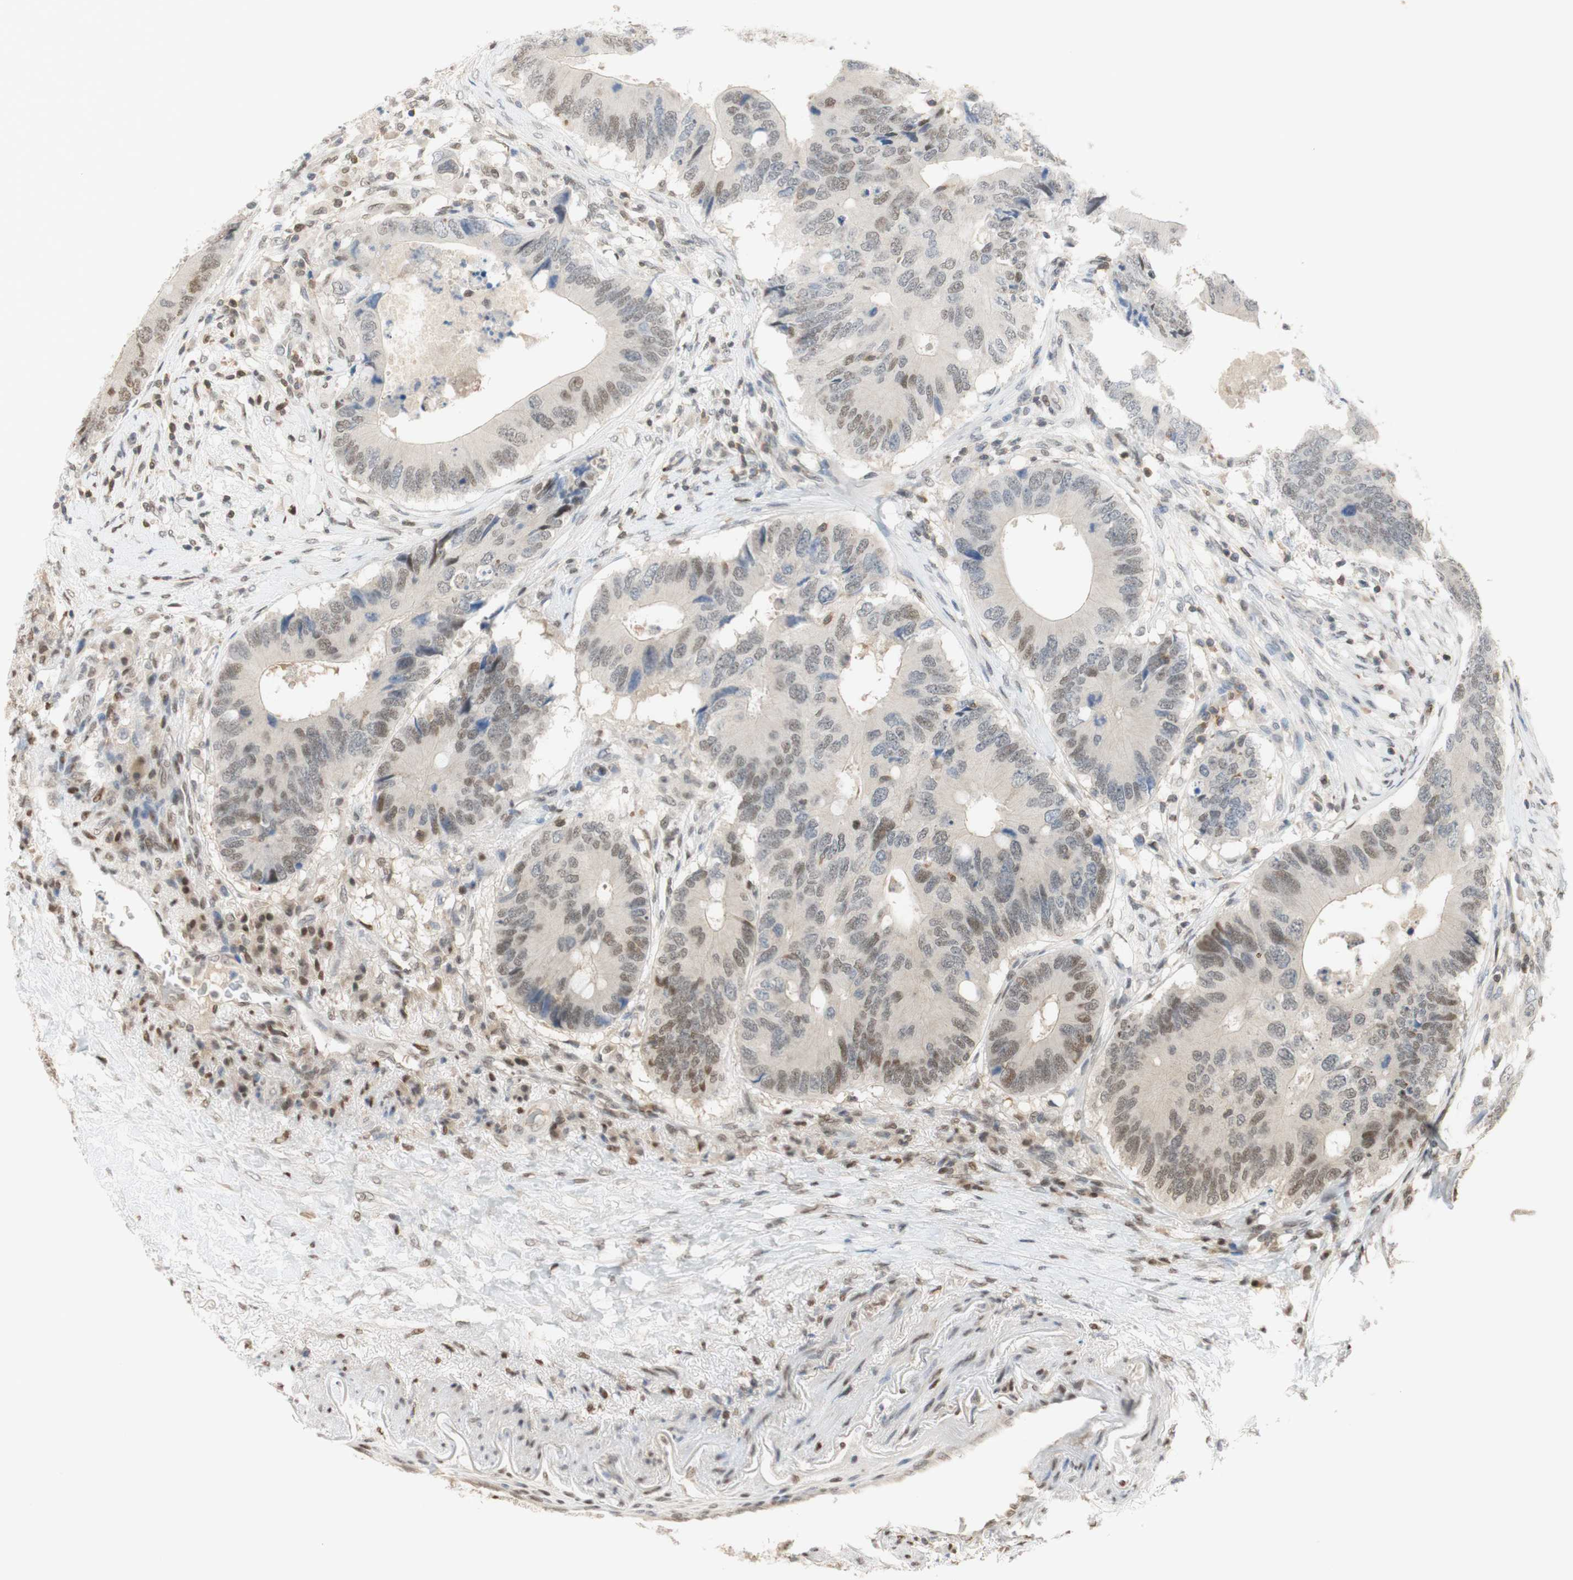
{"staining": {"intensity": "weak", "quantity": ">75%", "location": "nuclear"}, "tissue": "colorectal cancer", "cell_type": "Tumor cells", "image_type": "cancer", "snomed": [{"axis": "morphology", "description": "Adenocarcinoma, NOS"}, {"axis": "topography", "description": "Colon"}], "caption": "Immunohistochemical staining of human colorectal cancer shows low levels of weak nuclear positivity in about >75% of tumor cells.", "gene": "NAP1L4", "patient": {"sex": "male", "age": 71}}